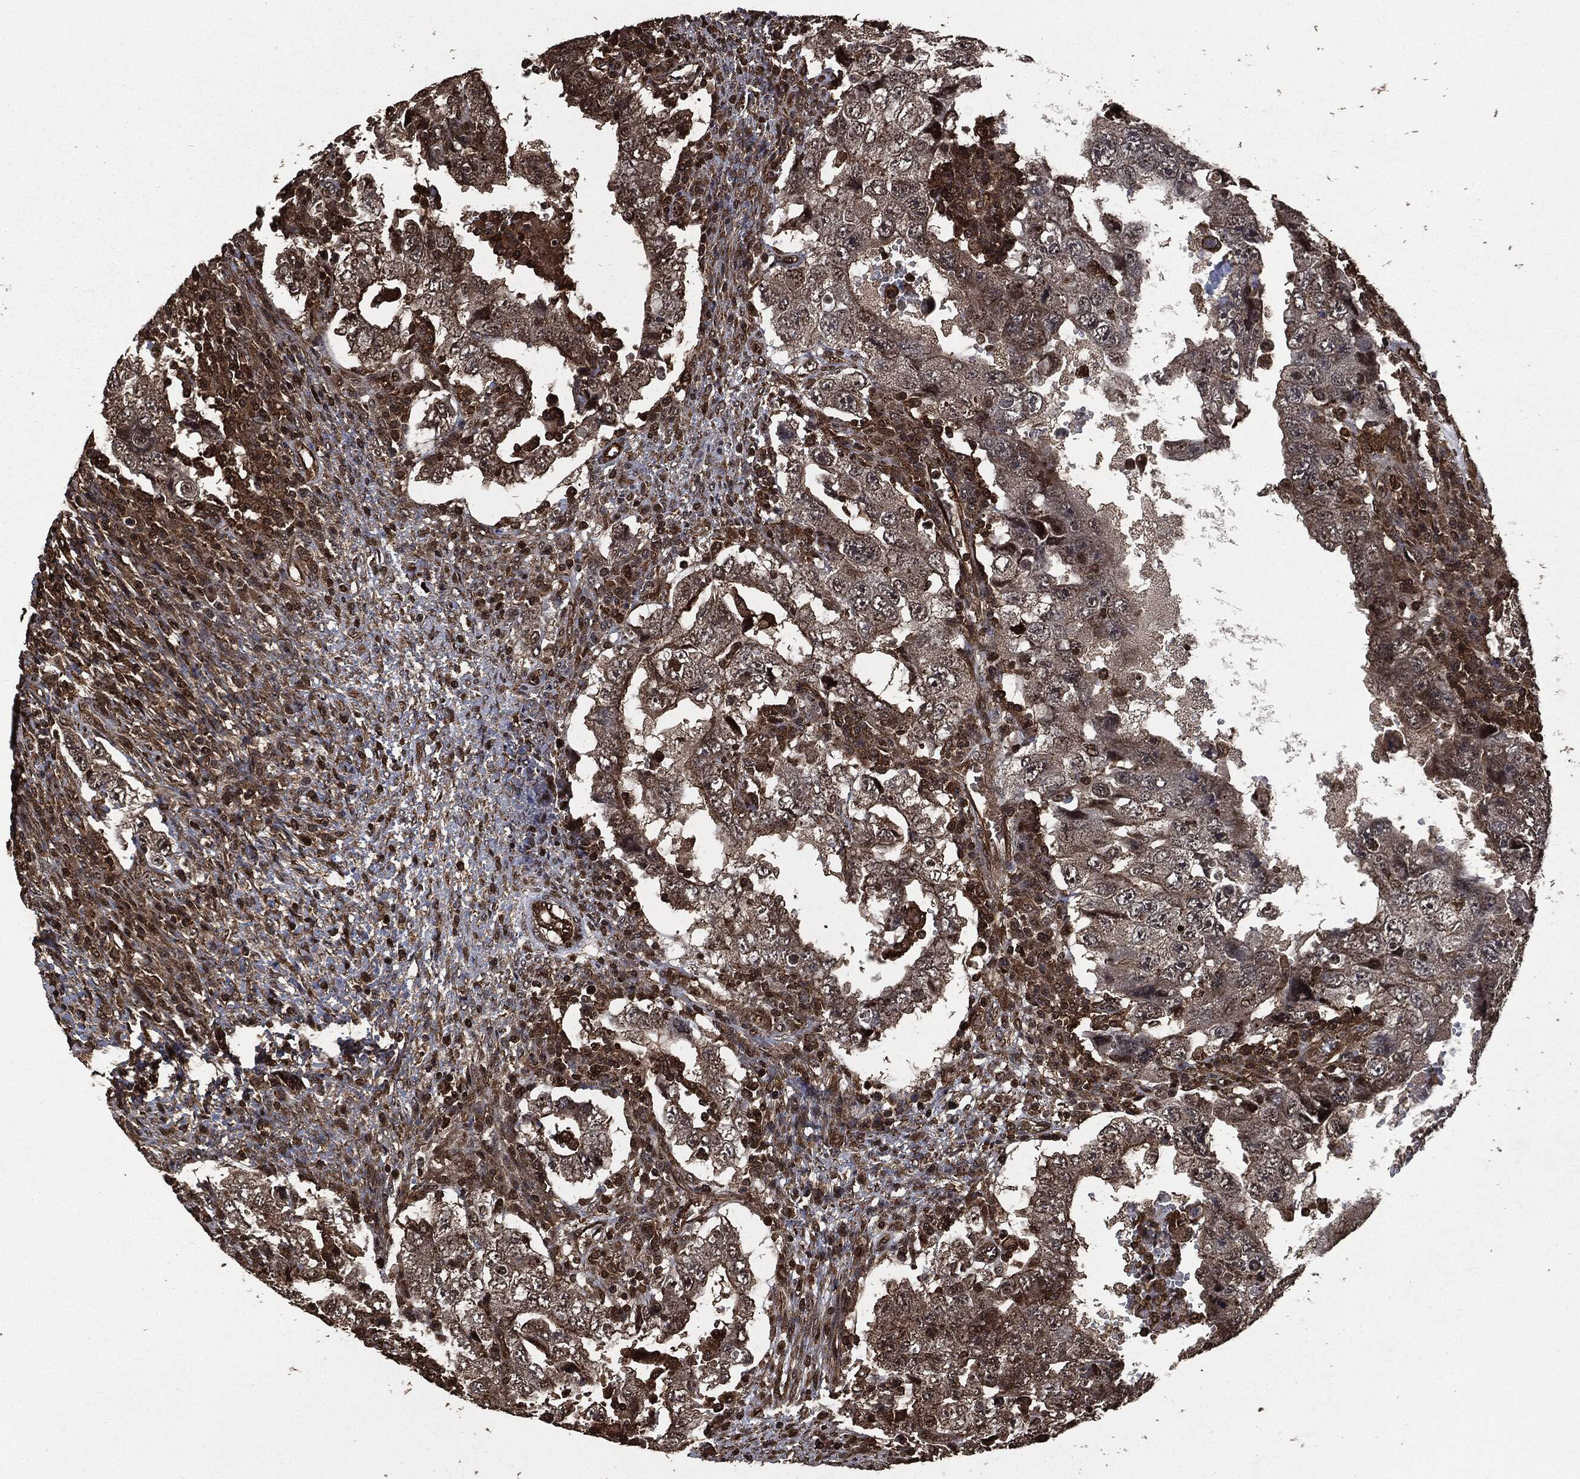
{"staining": {"intensity": "weak", "quantity": "25%-75%", "location": "cytoplasmic/membranous"}, "tissue": "testis cancer", "cell_type": "Tumor cells", "image_type": "cancer", "snomed": [{"axis": "morphology", "description": "Carcinoma, Embryonal, NOS"}, {"axis": "topography", "description": "Testis"}], "caption": "Human testis cancer (embryonal carcinoma) stained with a protein marker shows weak staining in tumor cells.", "gene": "HRAS", "patient": {"sex": "male", "age": 26}}